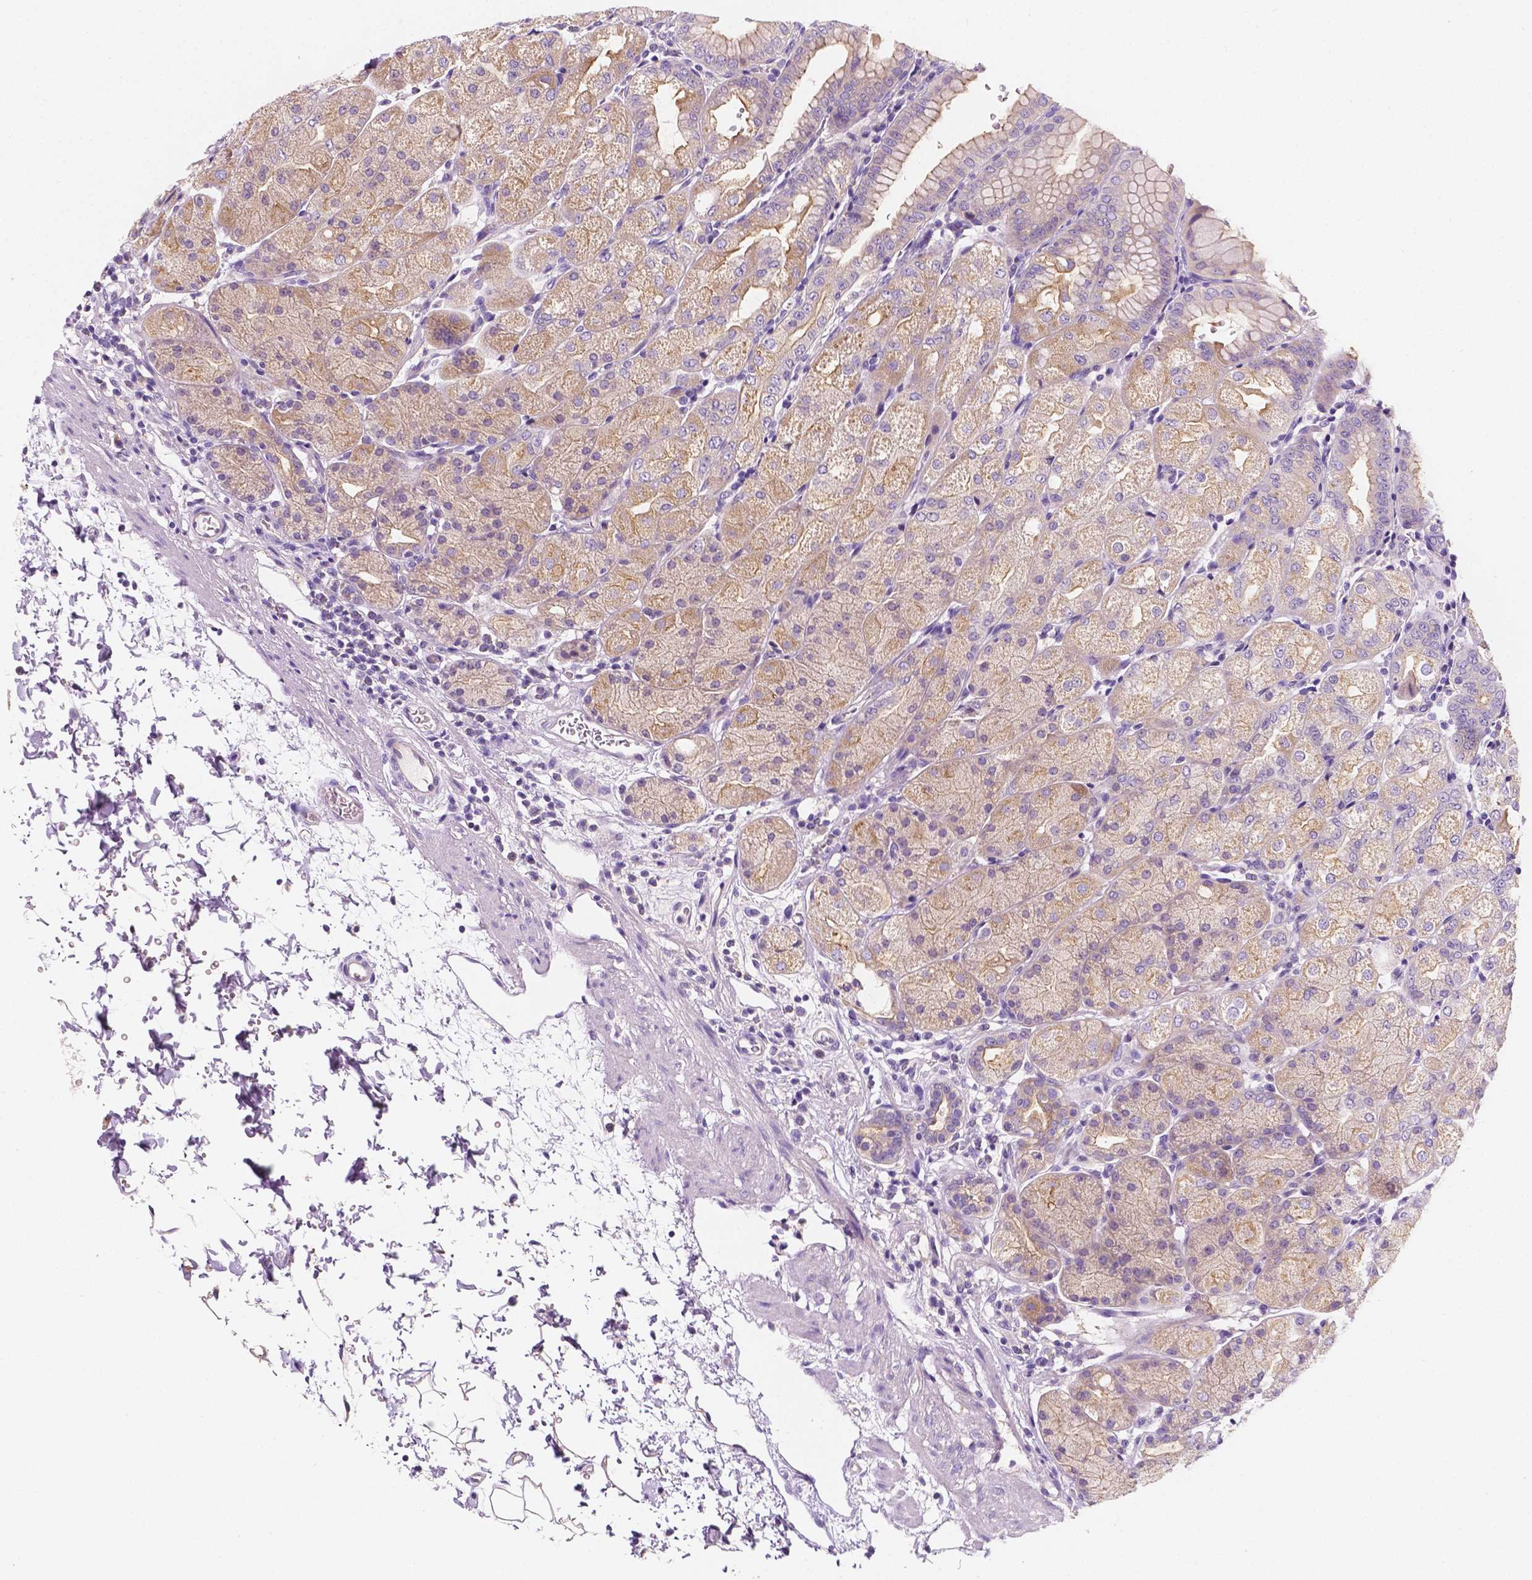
{"staining": {"intensity": "weak", "quantity": "25%-75%", "location": "cytoplasmic/membranous"}, "tissue": "stomach", "cell_type": "Glandular cells", "image_type": "normal", "snomed": [{"axis": "morphology", "description": "Normal tissue, NOS"}, {"axis": "topography", "description": "Stomach, upper"}, {"axis": "topography", "description": "Stomach"}, {"axis": "topography", "description": "Stomach, lower"}], "caption": "Human stomach stained with a brown dye exhibits weak cytoplasmic/membranous positive positivity in approximately 25%-75% of glandular cells.", "gene": "SIRT2", "patient": {"sex": "male", "age": 62}}